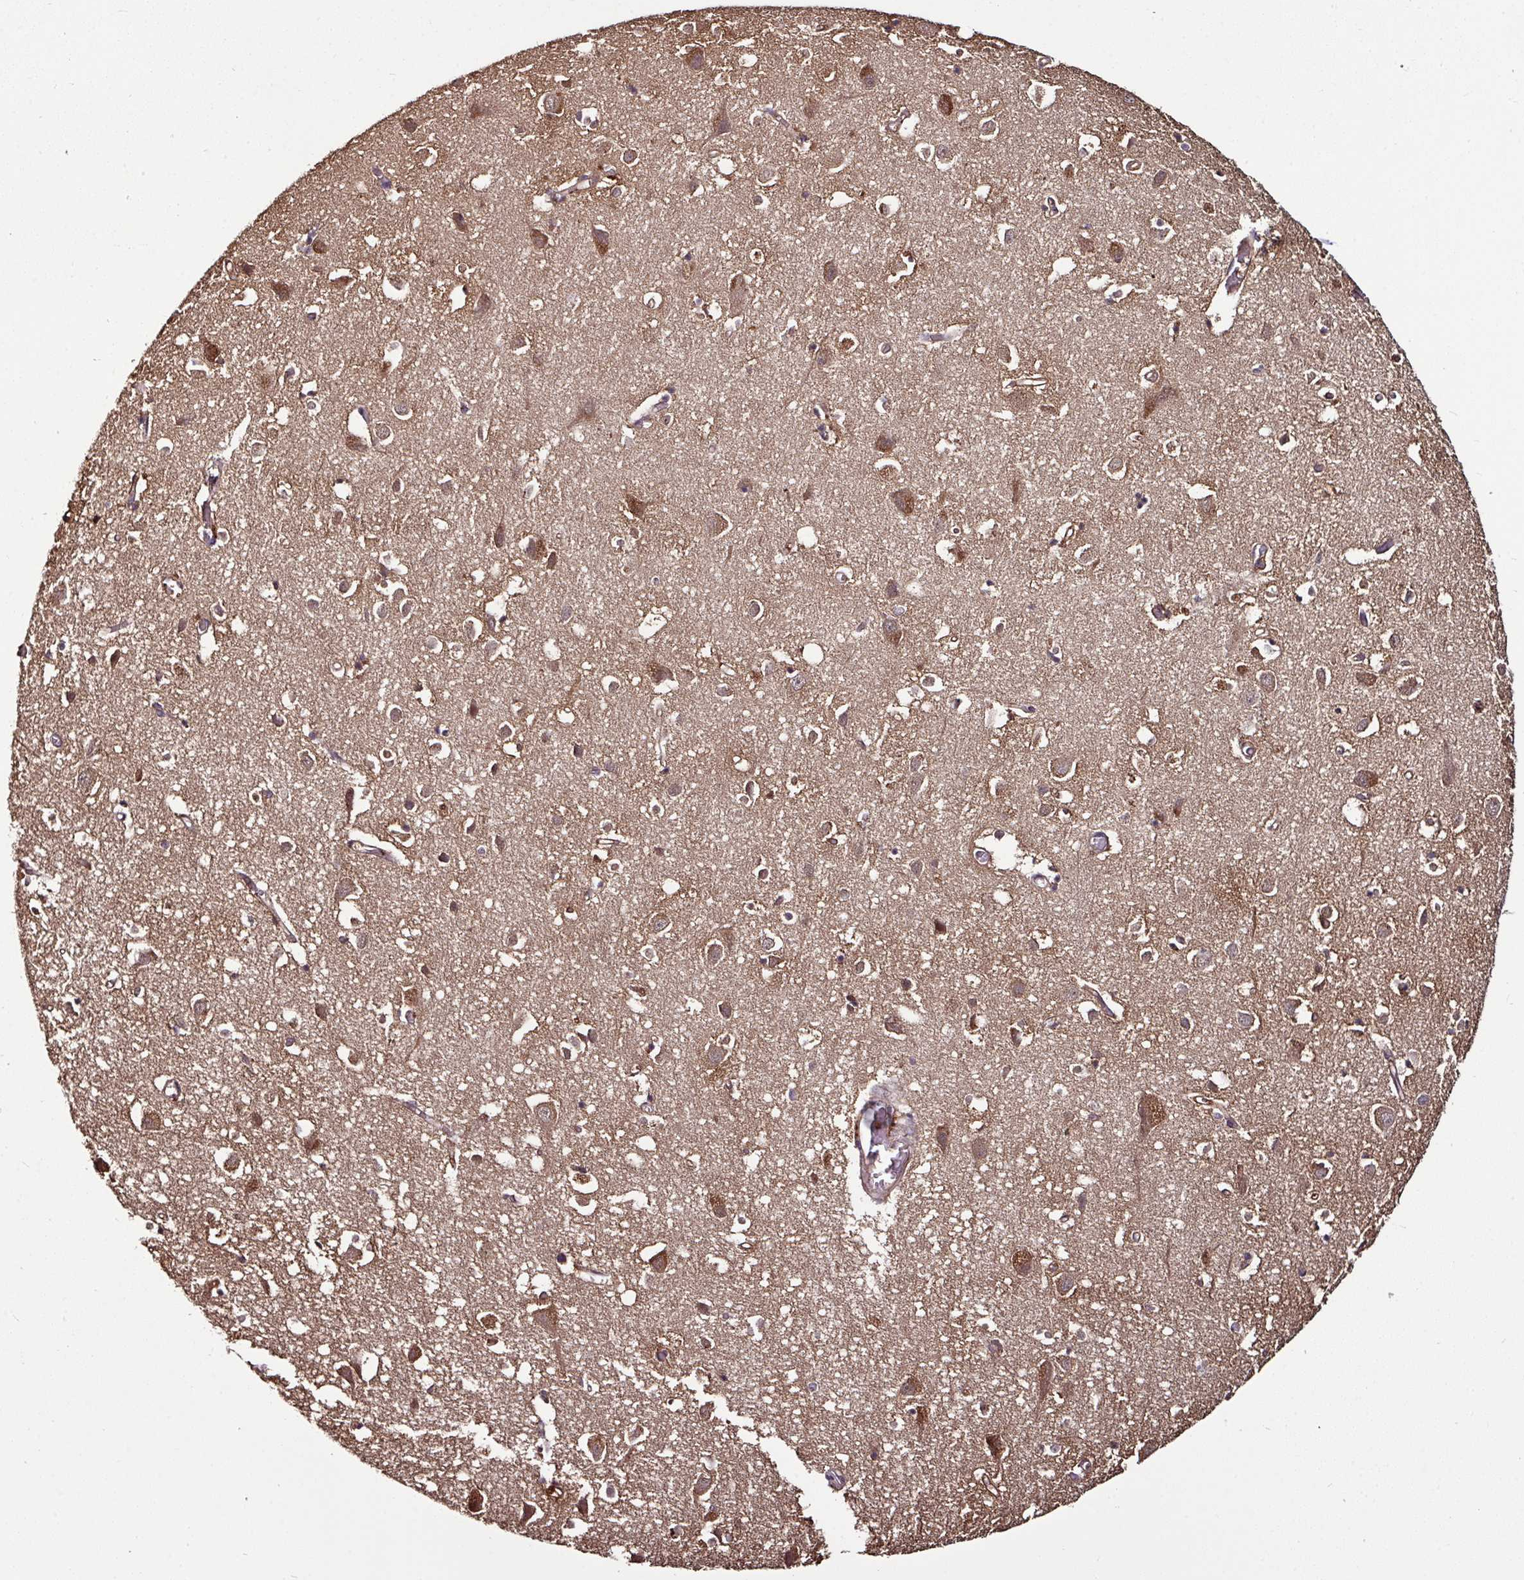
{"staining": {"intensity": "moderate", "quantity": "25%-75%", "location": "cytoplasmic/membranous"}, "tissue": "cerebral cortex", "cell_type": "Endothelial cells", "image_type": "normal", "snomed": [{"axis": "morphology", "description": "Normal tissue, NOS"}, {"axis": "topography", "description": "Cerebral cortex"}], "caption": "A medium amount of moderate cytoplasmic/membranous expression is seen in approximately 25%-75% of endothelial cells in normal cerebral cortex. (DAB (3,3'-diaminobenzidine) IHC with brightfield microscopy, high magnification).", "gene": "GNPDA1", "patient": {"sex": "male", "age": 70}}